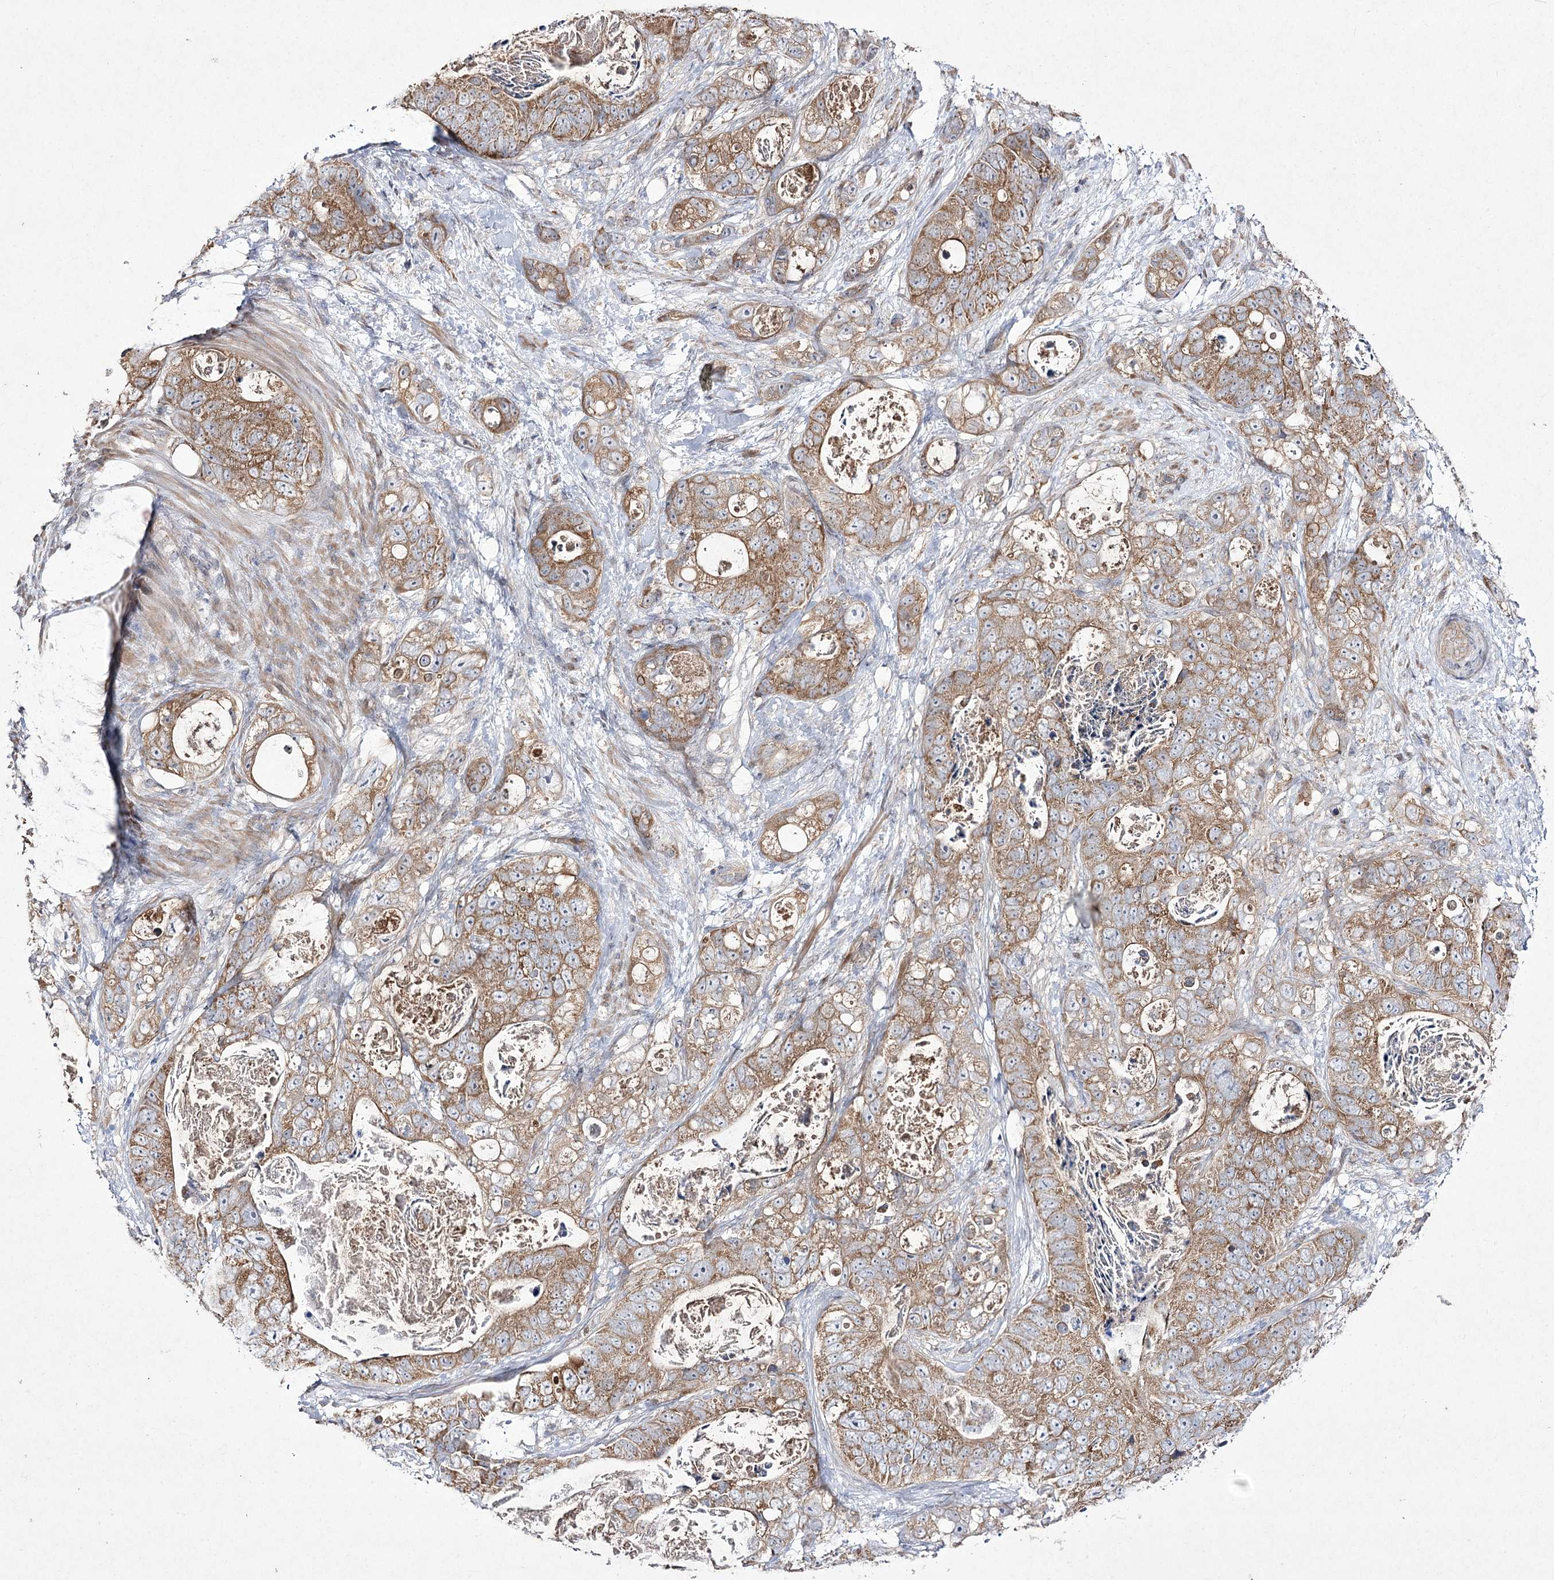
{"staining": {"intensity": "moderate", "quantity": ">75%", "location": "cytoplasmic/membranous"}, "tissue": "stomach cancer", "cell_type": "Tumor cells", "image_type": "cancer", "snomed": [{"axis": "morphology", "description": "Normal tissue, NOS"}, {"axis": "morphology", "description": "Adenocarcinoma, NOS"}, {"axis": "topography", "description": "Stomach"}], "caption": "Tumor cells show medium levels of moderate cytoplasmic/membranous expression in approximately >75% of cells in stomach cancer (adenocarcinoma). Using DAB (3,3'-diaminobenzidine) (brown) and hematoxylin (blue) stains, captured at high magnification using brightfield microscopy.", "gene": "FANCL", "patient": {"sex": "female", "age": 89}}